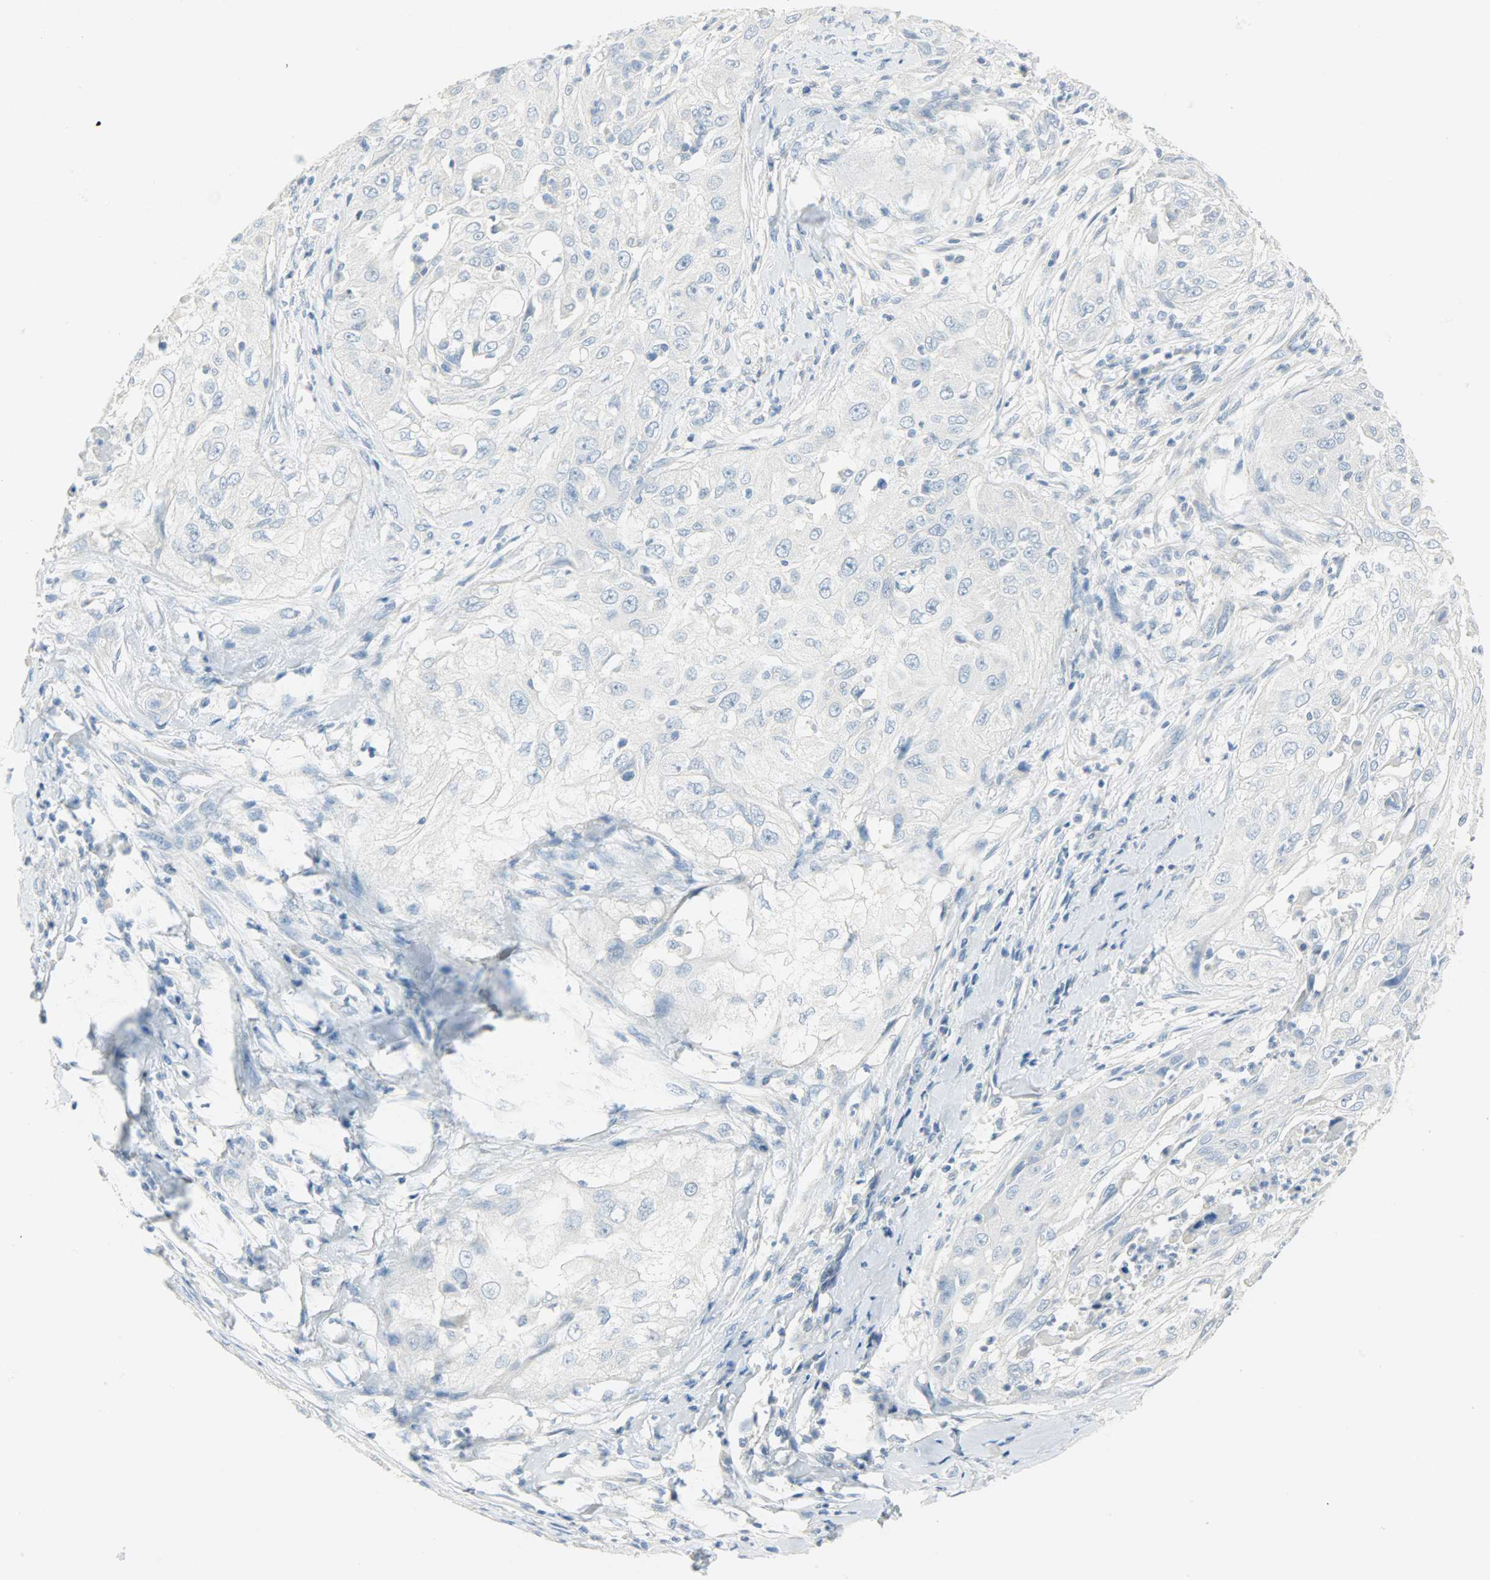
{"staining": {"intensity": "negative", "quantity": "none", "location": "none"}, "tissue": "cervical cancer", "cell_type": "Tumor cells", "image_type": "cancer", "snomed": [{"axis": "morphology", "description": "Squamous cell carcinoma, NOS"}, {"axis": "topography", "description": "Cervix"}], "caption": "IHC image of cervical squamous cell carcinoma stained for a protein (brown), which exhibits no staining in tumor cells. Brightfield microscopy of immunohistochemistry (IHC) stained with DAB (3,3'-diaminobenzidine) (brown) and hematoxylin (blue), captured at high magnification.", "gene": "PROM1", "patient": {"sex": "female", "age": 64}}